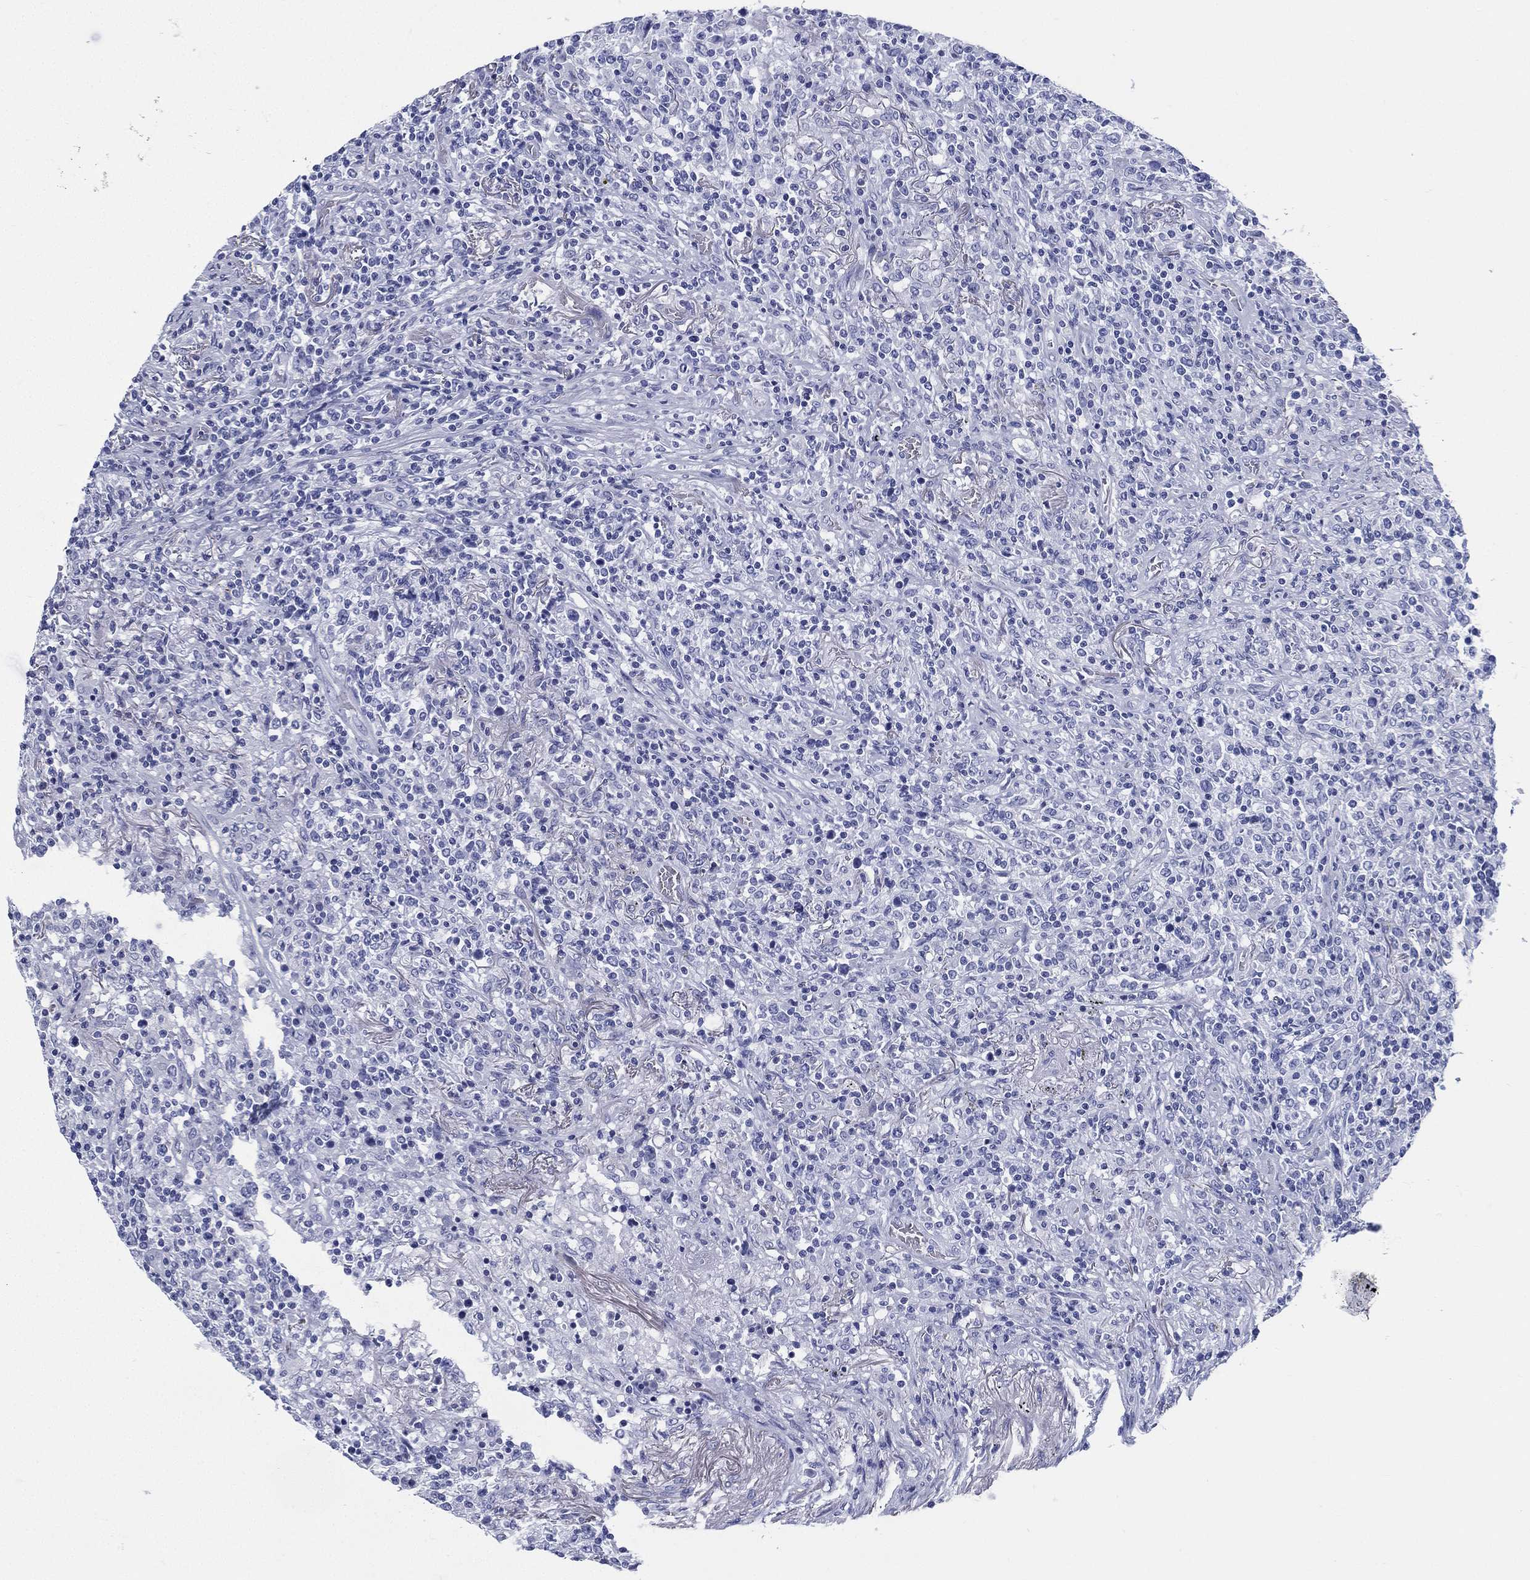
{"staining": {"intensity": "negative", "quantity": "none", "location": "none"}, "tissue": "lymphoma", "cell_type": "Tumor cells", "image_type": "cancer", "snomed": [{"axis": "morphology", "description": "Malignant lymphoma, non-Hodgkin's type, High grade"}, {"axis": "topography", "description": "Lung"}], "caption": "Immunohistochemistry (IHC) photomicrograph of neoplastic tissue: human high-grade malignant lymphoma, non-Hodgkin's type stained with DAB (3,3'-diaminobenzidine) exhibits no significant protein expression in tumor cells.", "gene": "RSPH4A", "patient": {"sex": "male", "age": 79}}